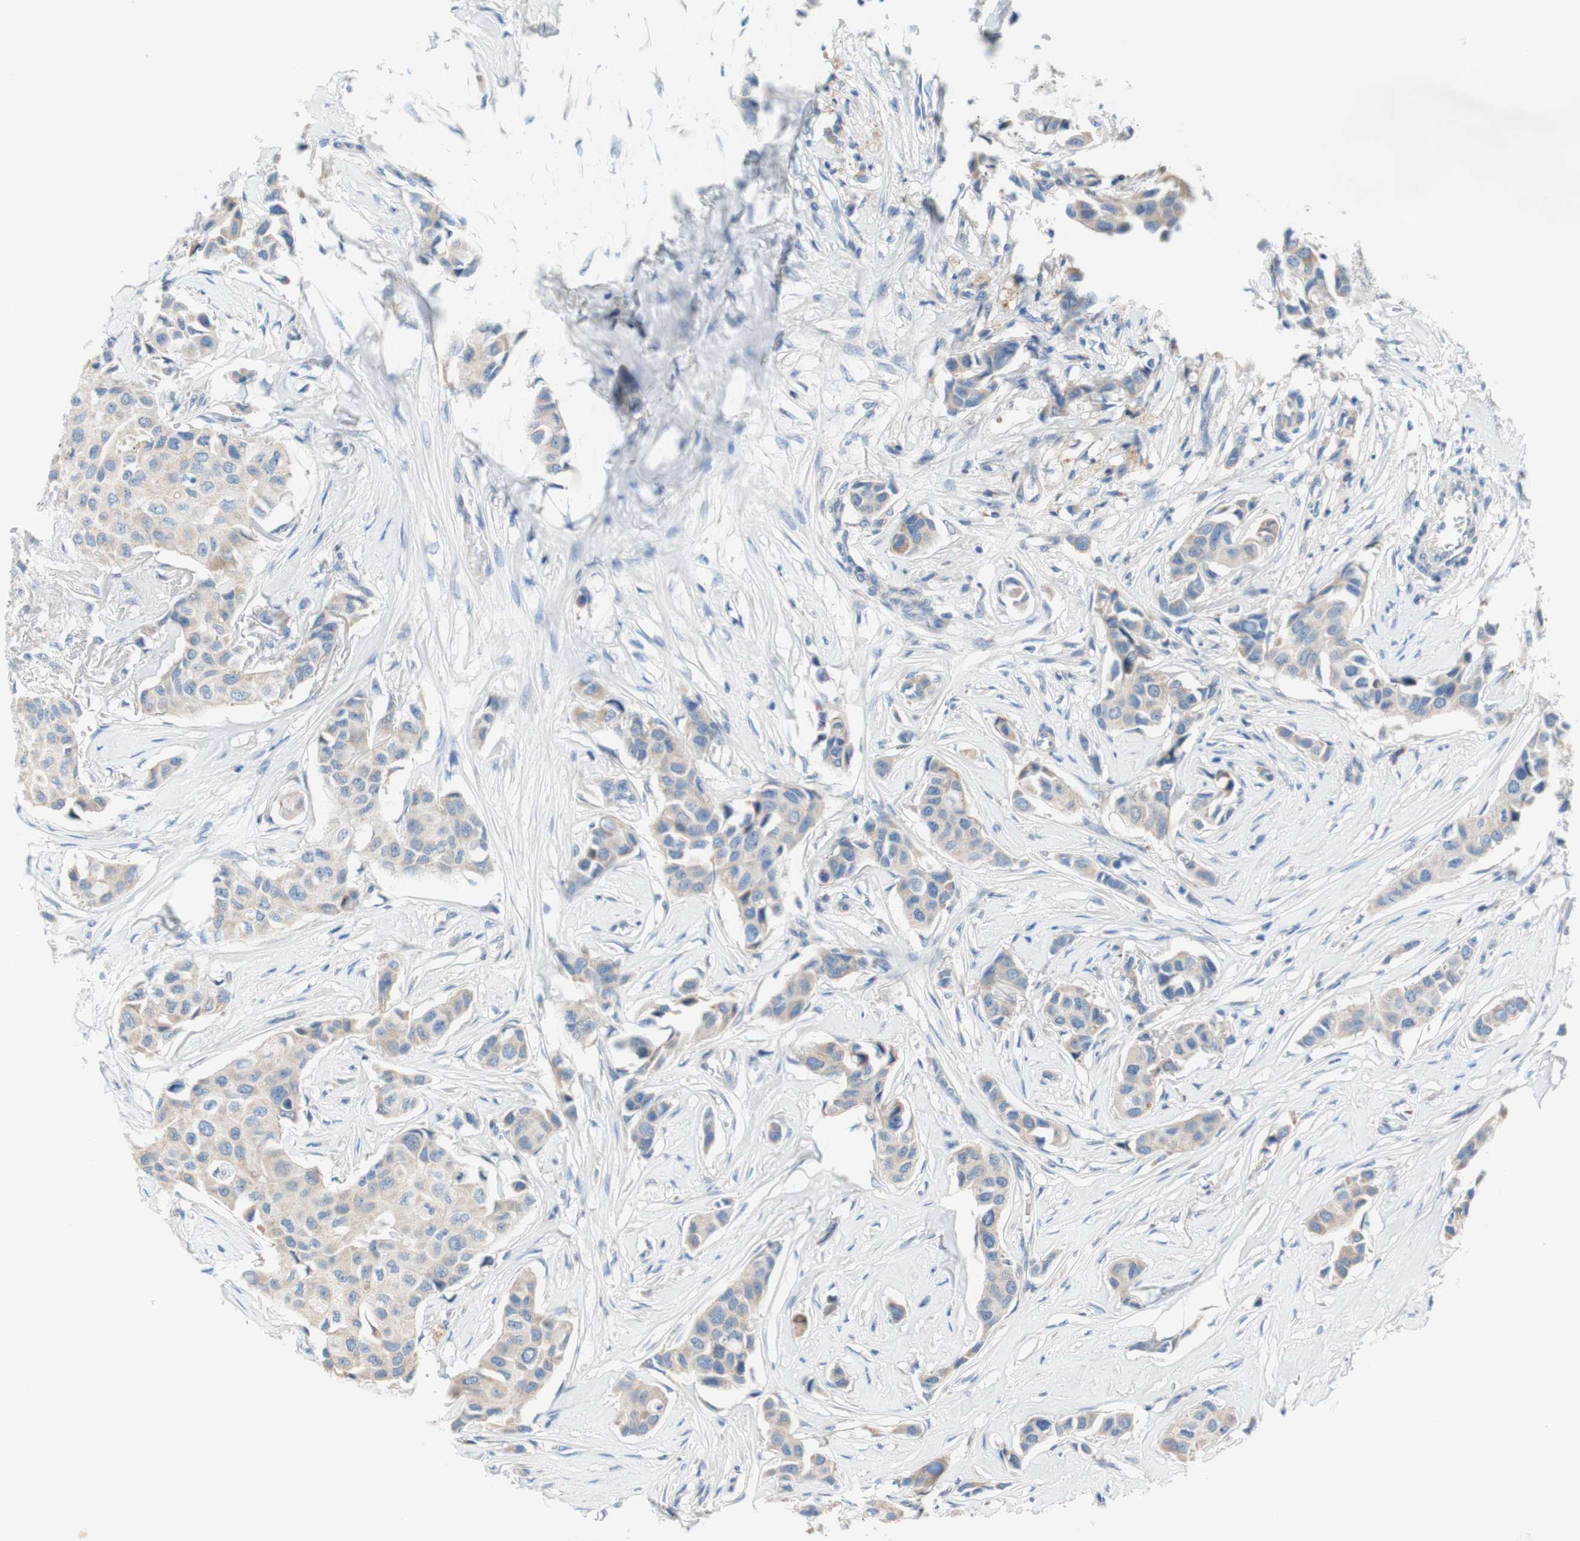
{"staining": {"intensity": "weak", "quantity": ">75%", "location": "cytoplasmic/membranous"}, "tissue": "breast cancer", "cell_type": "Tumor cells", "image_type": "cancer", "snomed": [{"axis": "morphology", "description": "Duct carcinoma"}, {"axis": "topography", "description": "Breast"}], "caption": "Breast invasive ductal carcinoma was stained to show a protein in brown. There is low levels of weak cytoplasmic/membranous positivity in approximately >75% of tumor cells.", "gene": "F3", "patient": {"sex": "female", "age": 80}}